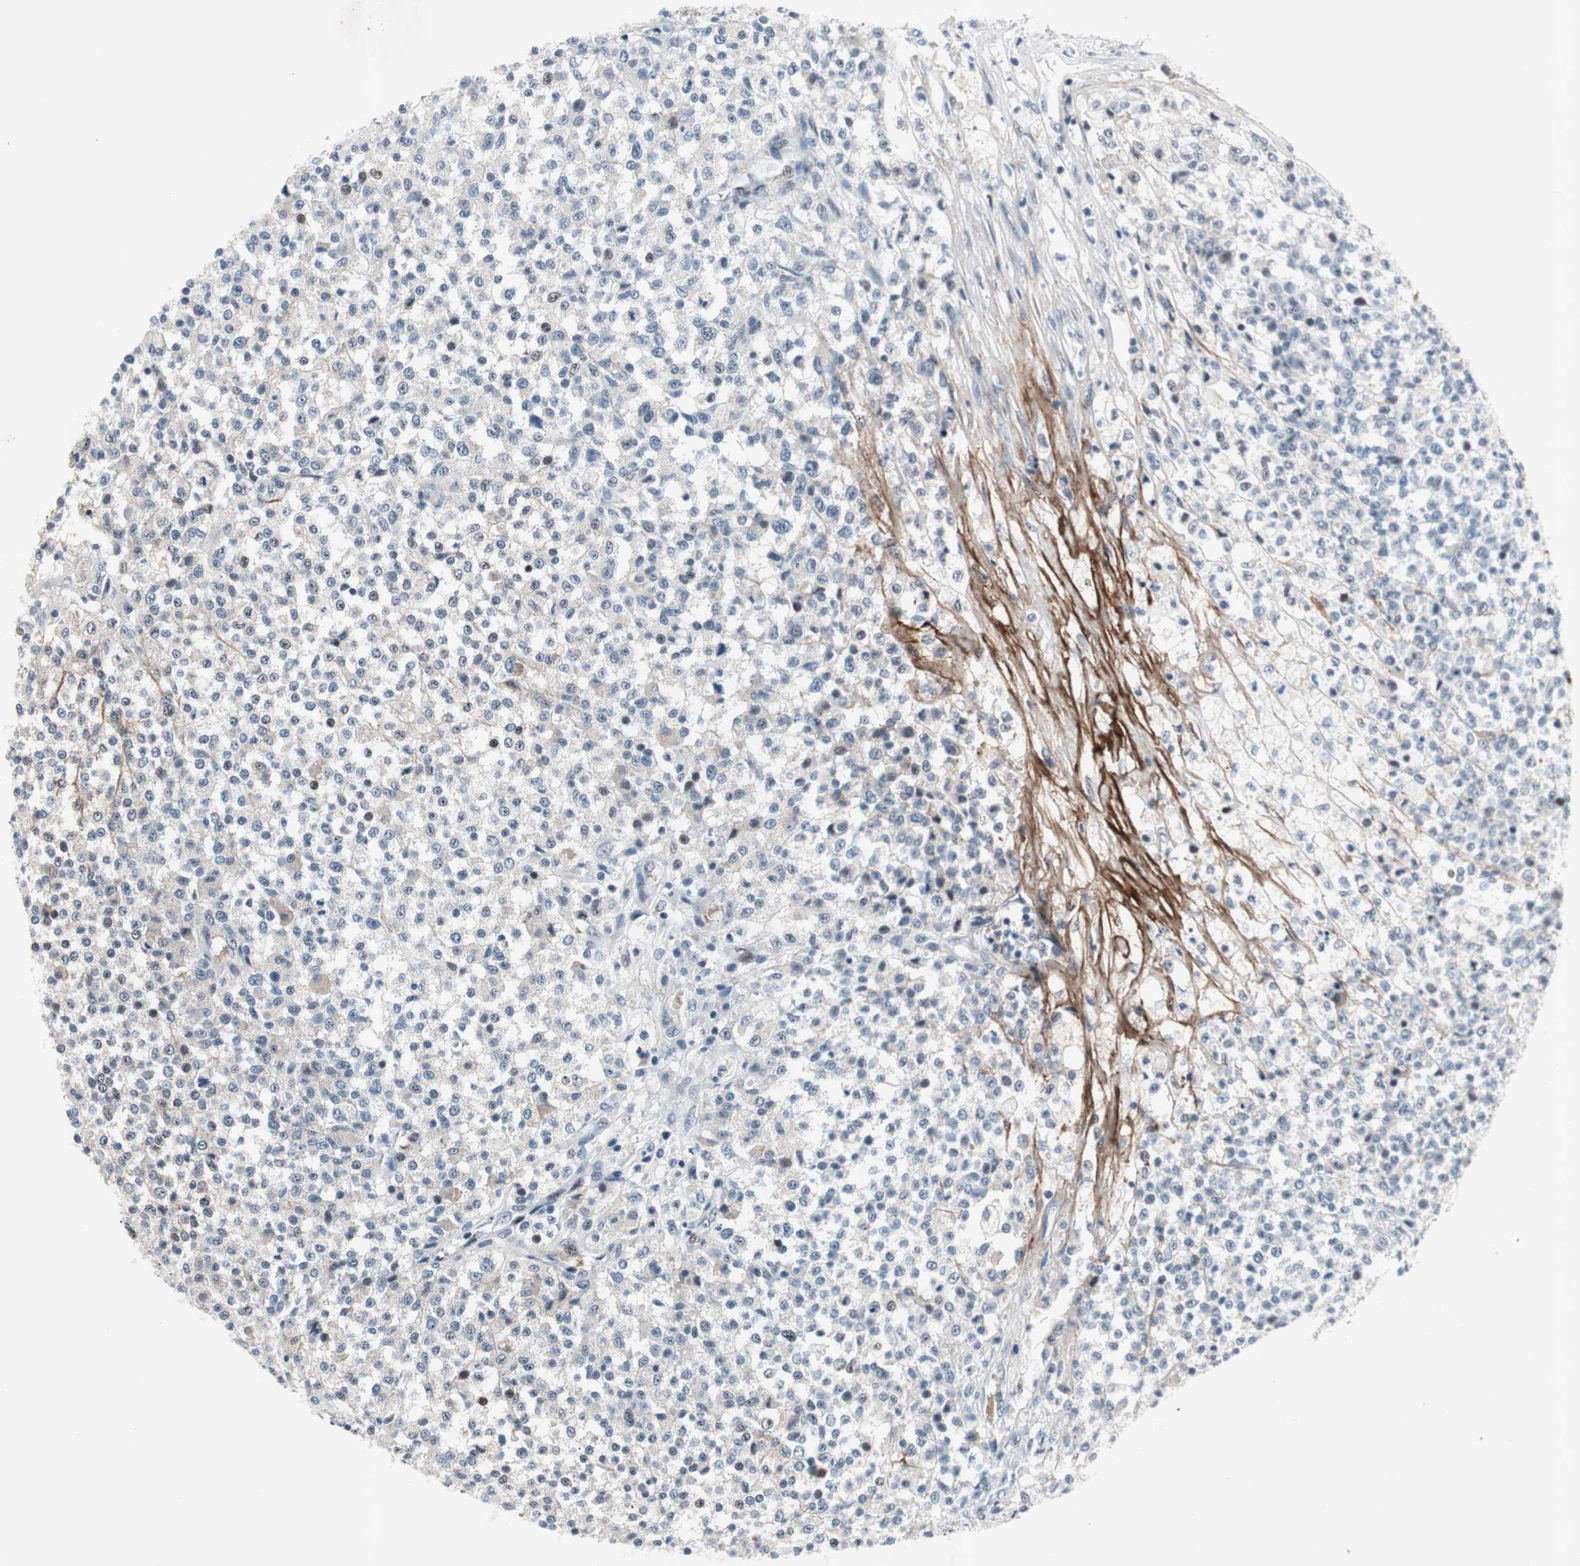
{"staining": {"intensity": "weak", "quantity": "<25%", "location": "nuclear"}, "tissue": "testis cancer", "cell_type": "Tumor cells", "image_type": "cancer", "snomed": [{"axis": "morphology", "description": "Seminoma, NOS"}, {"axis": "topography", "description": "Testis"}], "caption": "A histopathology image of testis seminoma stained for a protein exhibits no brown staining in tumor cells.", "gene": "SOX7", "patient": {"sex": "male", "age": 59}}